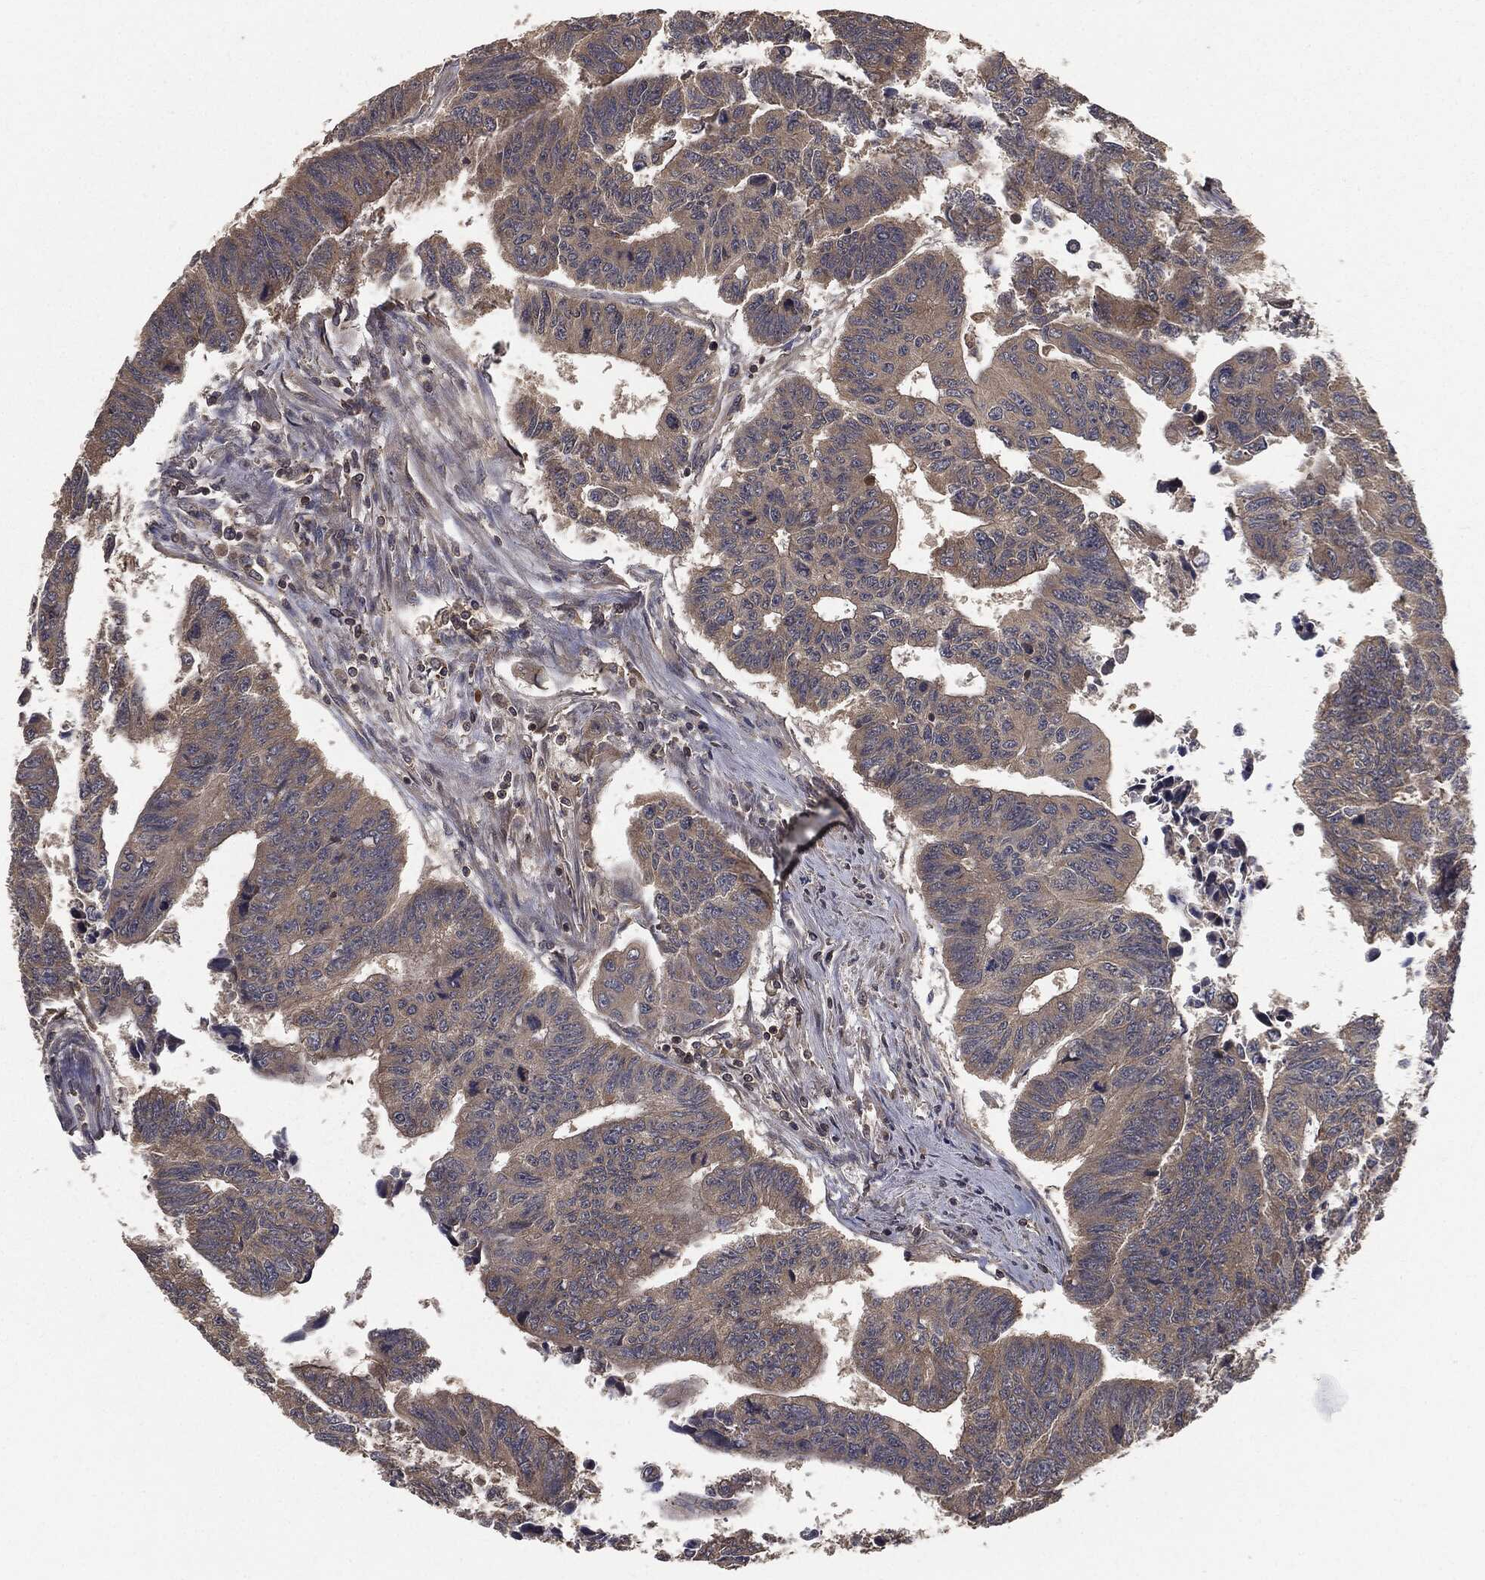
{"staining": {"intensity": "weak", "quantity": "25%-75%", "location": "cytoplasmic/membranous"}, "tissue": "colorectal cancer", "cell_type": "Tumor cells", "image_type": "cancer", "snomed": [{"axis": "morphology", "description": "Adenocarcinoma, NOS"}, {"axis": "topography", "description": "Rectum"}], "caption": "Human colorectal adenocarcinoma stained for a protein (brown) demonstrates weak cytoplasmic/membranous positive staining in about 25%-75% of tumor cells.", "gene": "ERBIN", "patient": {"sex": "female", "age": 85}}